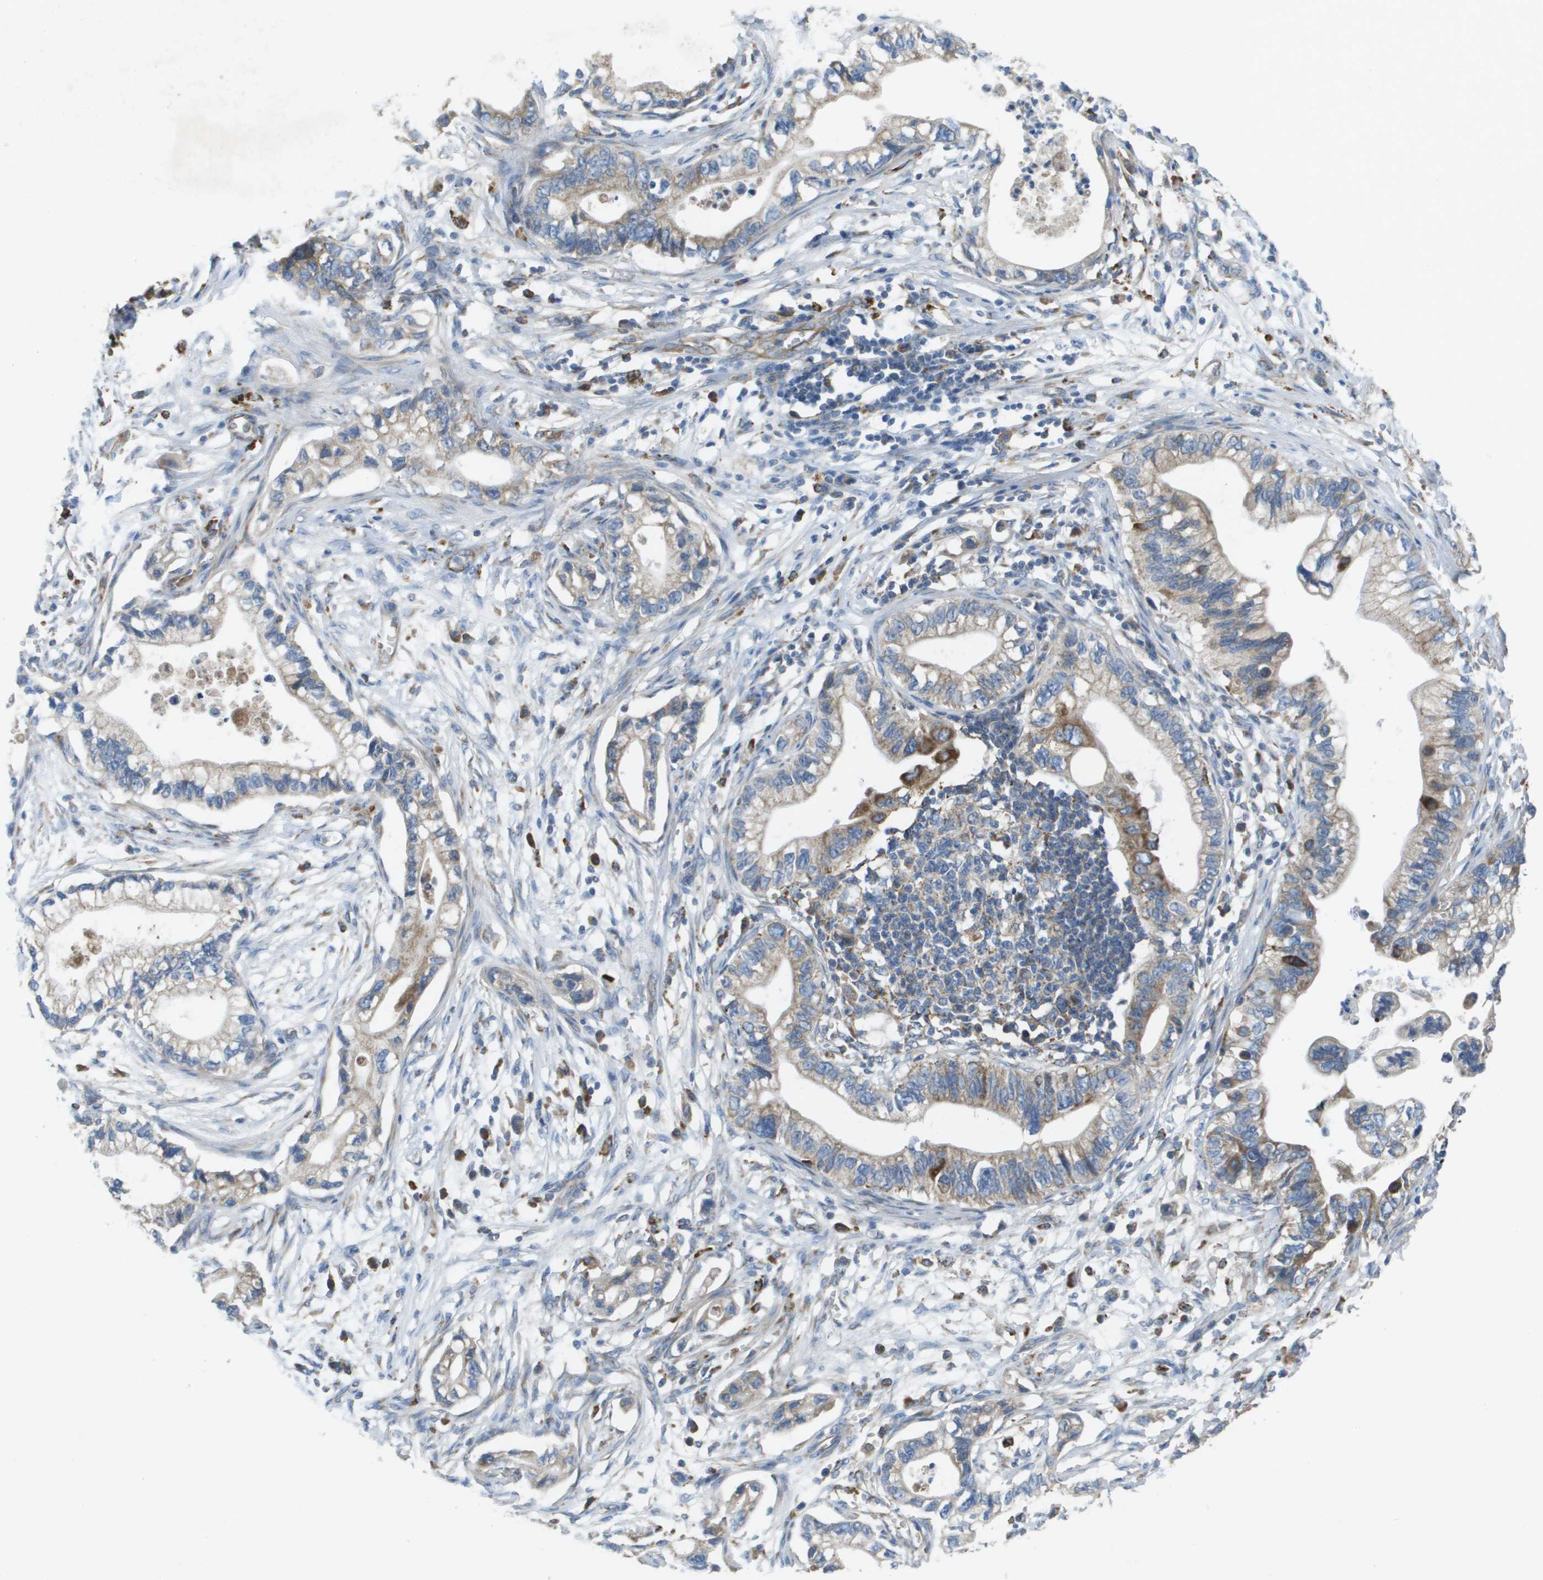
{"staining": {"intensity": "weak", "quantity": ">75%", "location": "cytoplasmic/membranous"}, "tissue": "pancreatic cancer", "cell_type": "Tumor cells", "image_type": "cancer", "snomed": [{"axis": "morphology", "description": "Adenocarcinoma, NOS"}, {"axis": "topography", "description": "Pancreas"}], "caption": "The histopathology image displays staining of pancreatic cancer (adenocarcinoma), revealing weak cytoplasmic/membranous protein expression (brown color) within tumor cells.", "gene": "CLCN2", "patient": {"sex": "male", "age": 56}}